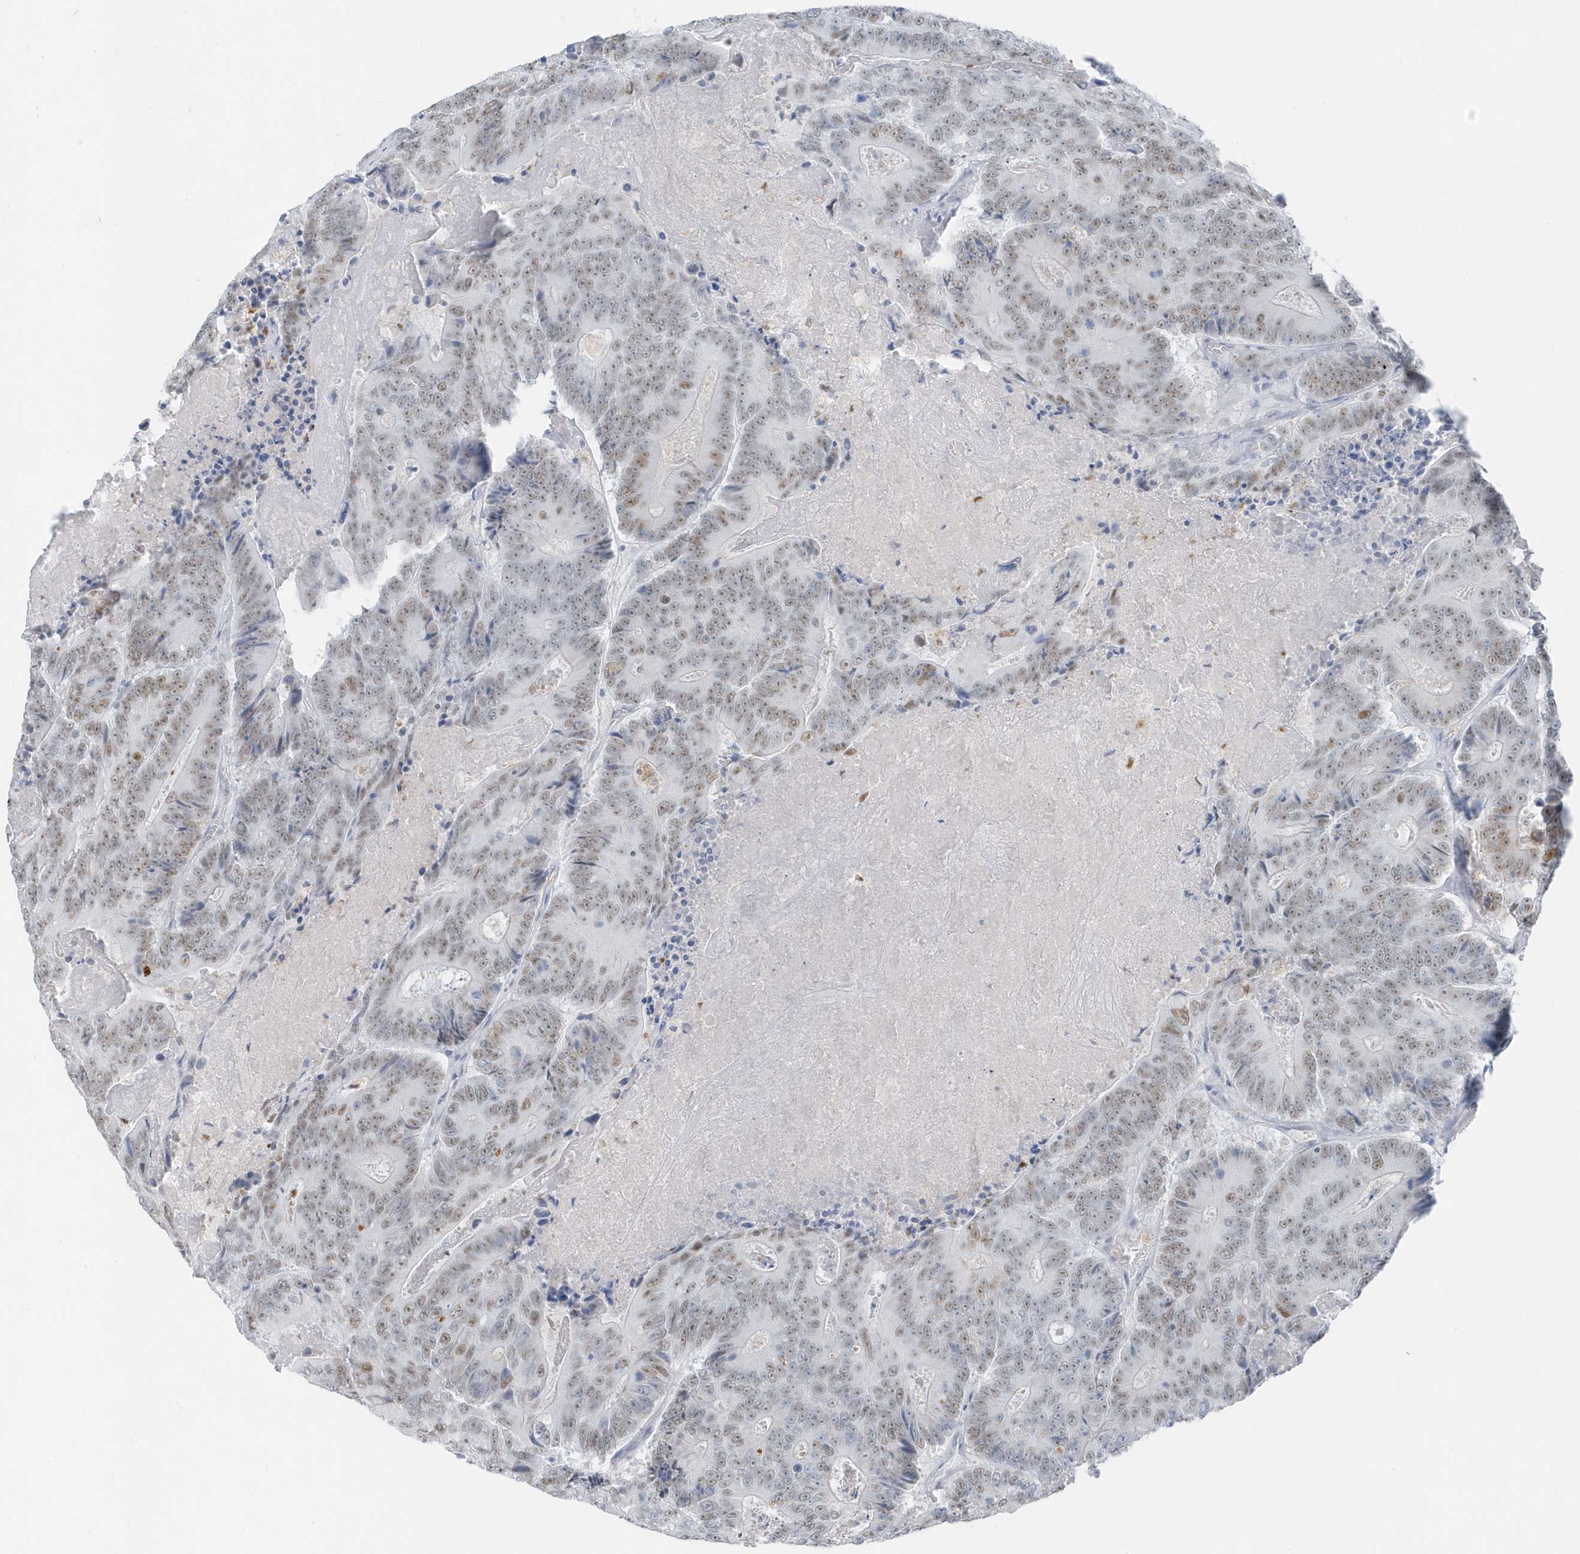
{"staining": {"intensity": "weak", "quantity": ">75%", "location": "nuclear"}, "tissue": "colorectal cancer", "cell_type": "Tumor cells", "image_type": "cancer", "snomed": [{"axis": "morphology", "description": "Adenocarcinoma, NOS"}, {"axis": "topography", "description": "Colon"}], "caption": "Approximately >75% of tumor cells in human colorectal cancer (adenocarcinoma) show weak nuclear protein expression as visualized by brown immunohistochemical staining.", "gene": "SMIM34", "patient": {"sex": "male", "age": 83}}